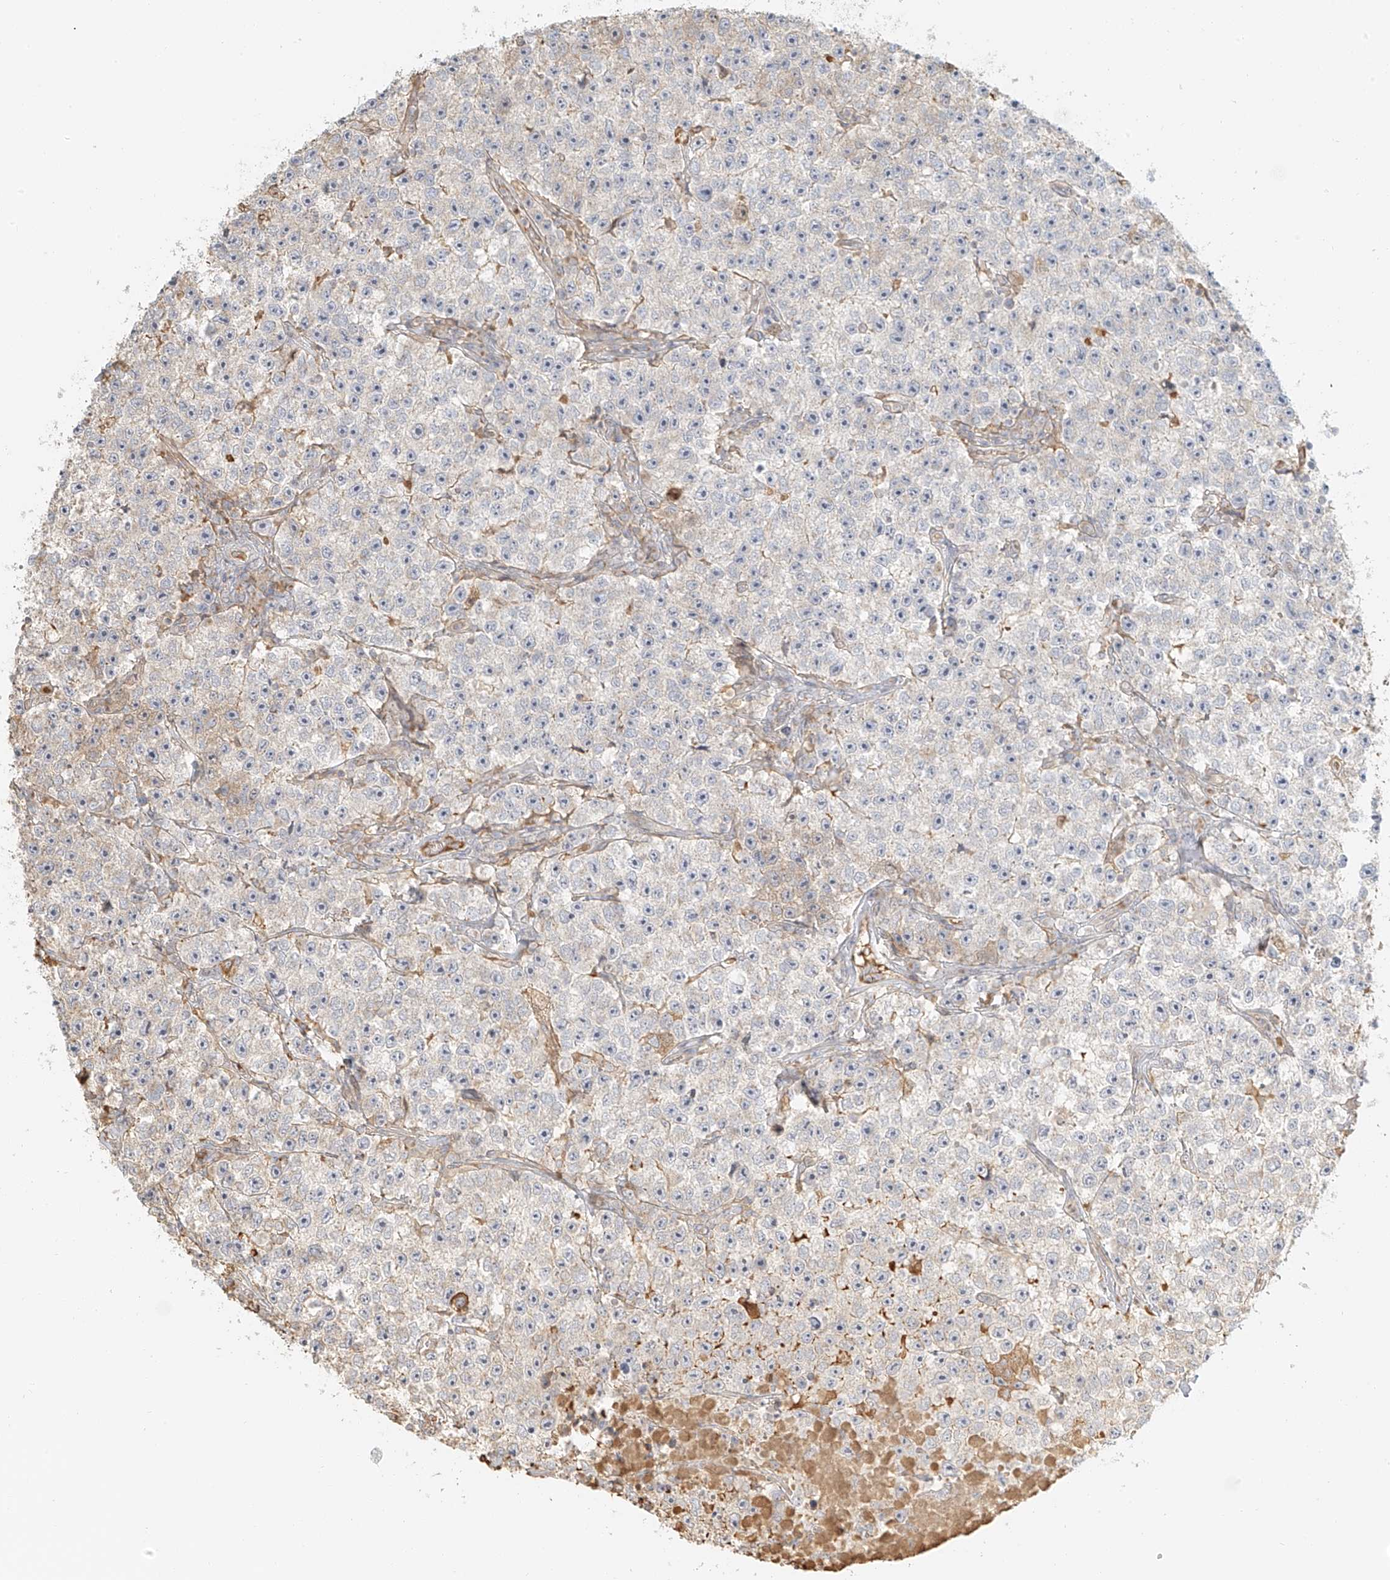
{"staining": {"intensity": "negative", "quantity": "none", "location": "none"}, "tissue": "testis cancer", "cell_type": "Tumor cells", "image_type": "cancer", "snomed": [{"axis": "morphology", "description": "Seminoma, NOS"}, {"axis": "topography", "description": "Testis"}], "caption": "An image of testis seminoma stained for a protein reveals no brown staining in tumor cells.", "gene": "UPK1B", "patient": {"sex": "male", "age": 22}}